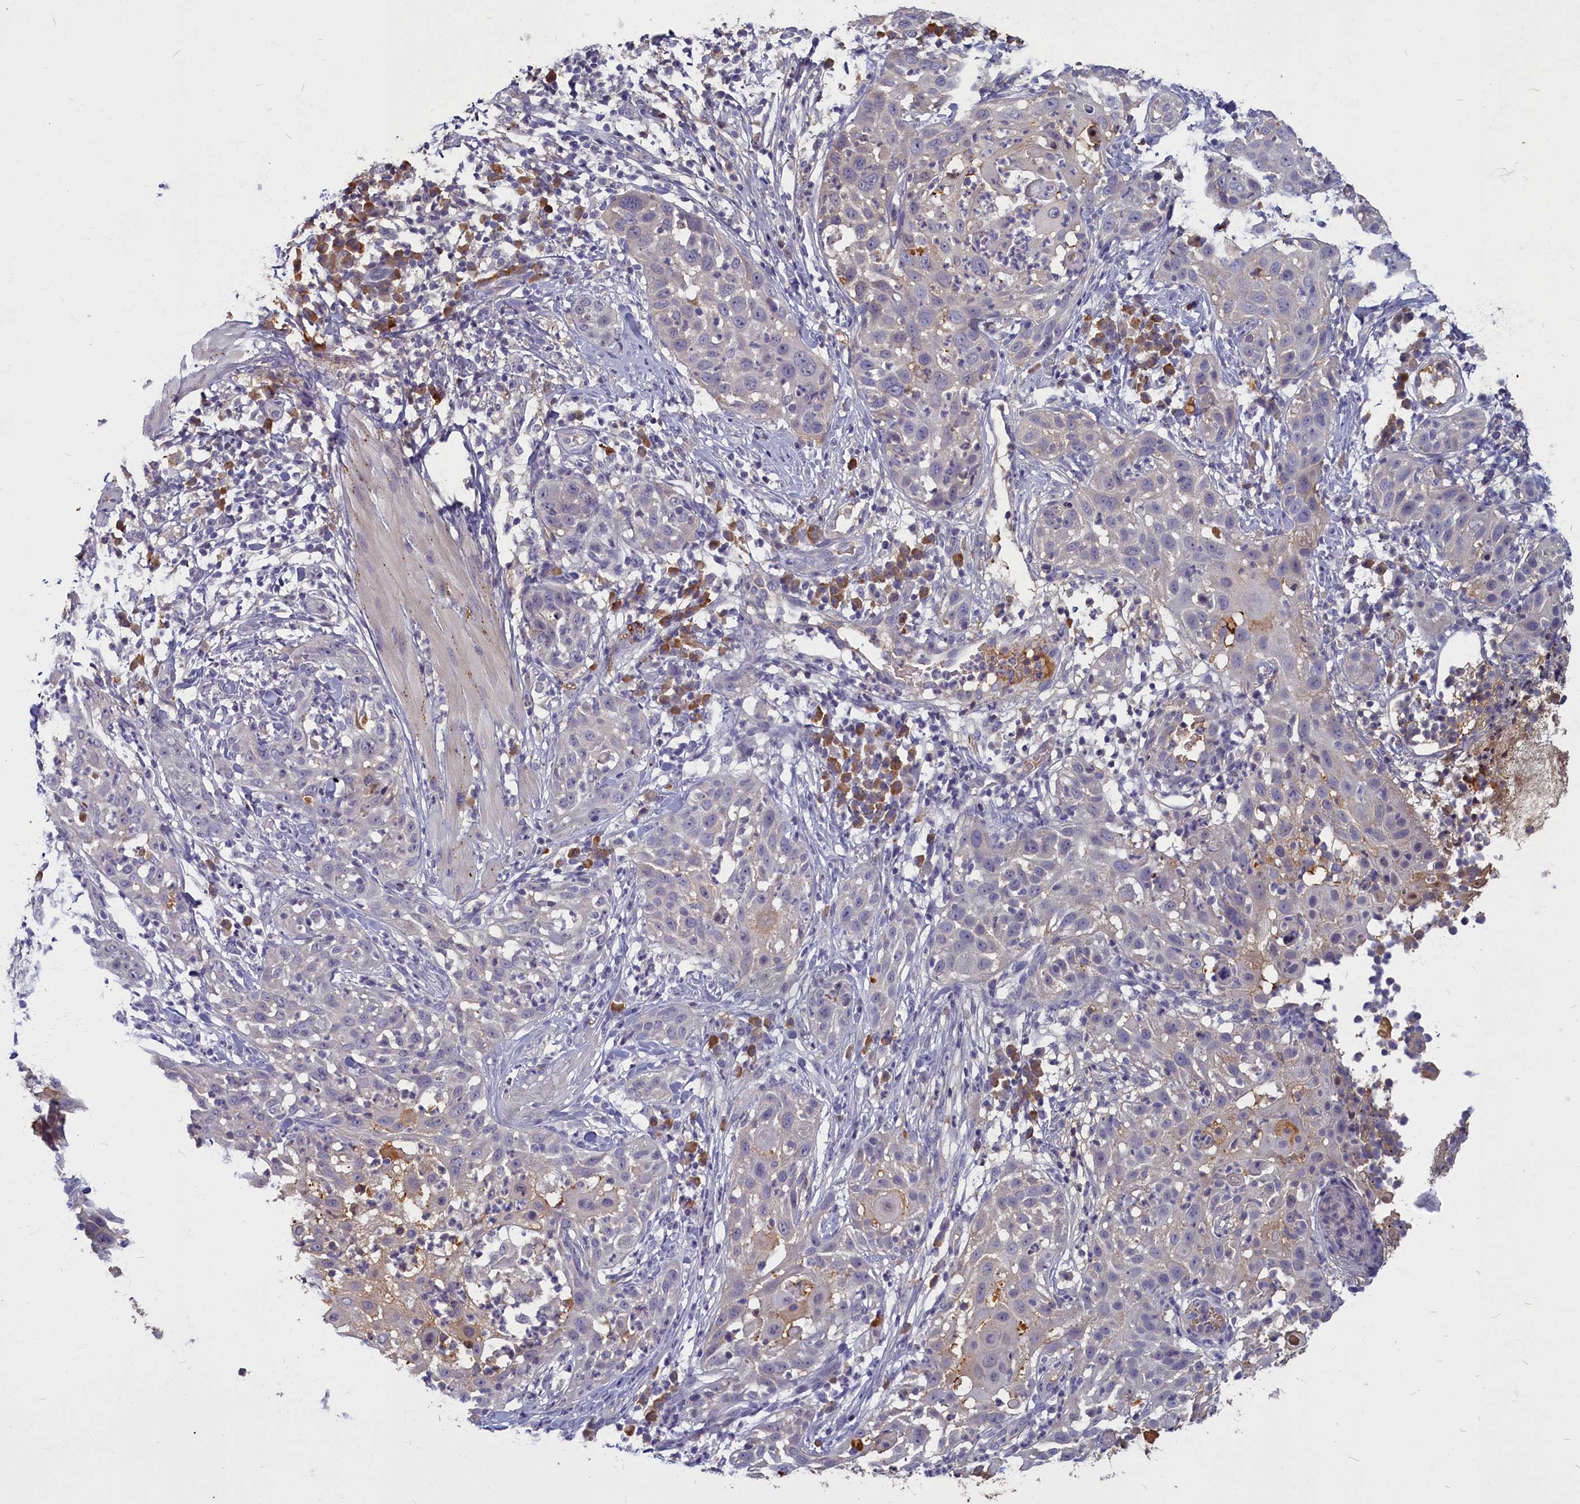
{"staining": {"intensity": "weak", "quantity": "<25%", "location": "cytoplasmic/membranous"}, "tissue": "skin cancer", "cell_type": "Tumor cells", "image_type": "cancer", "snomed": [{"axis": "morphology", "description": "Squamous cell carcinoma, NOS"}, {"axis": "topography", "description": "Skin"}], "caption": "This is an immunohistochemistry (IHC) photomicrograph of human skin squamous cell carcinoma. There is no positivity in tumor cells.", "gene": "SV2C", "patient": {"sex": "female", "age": 44}}